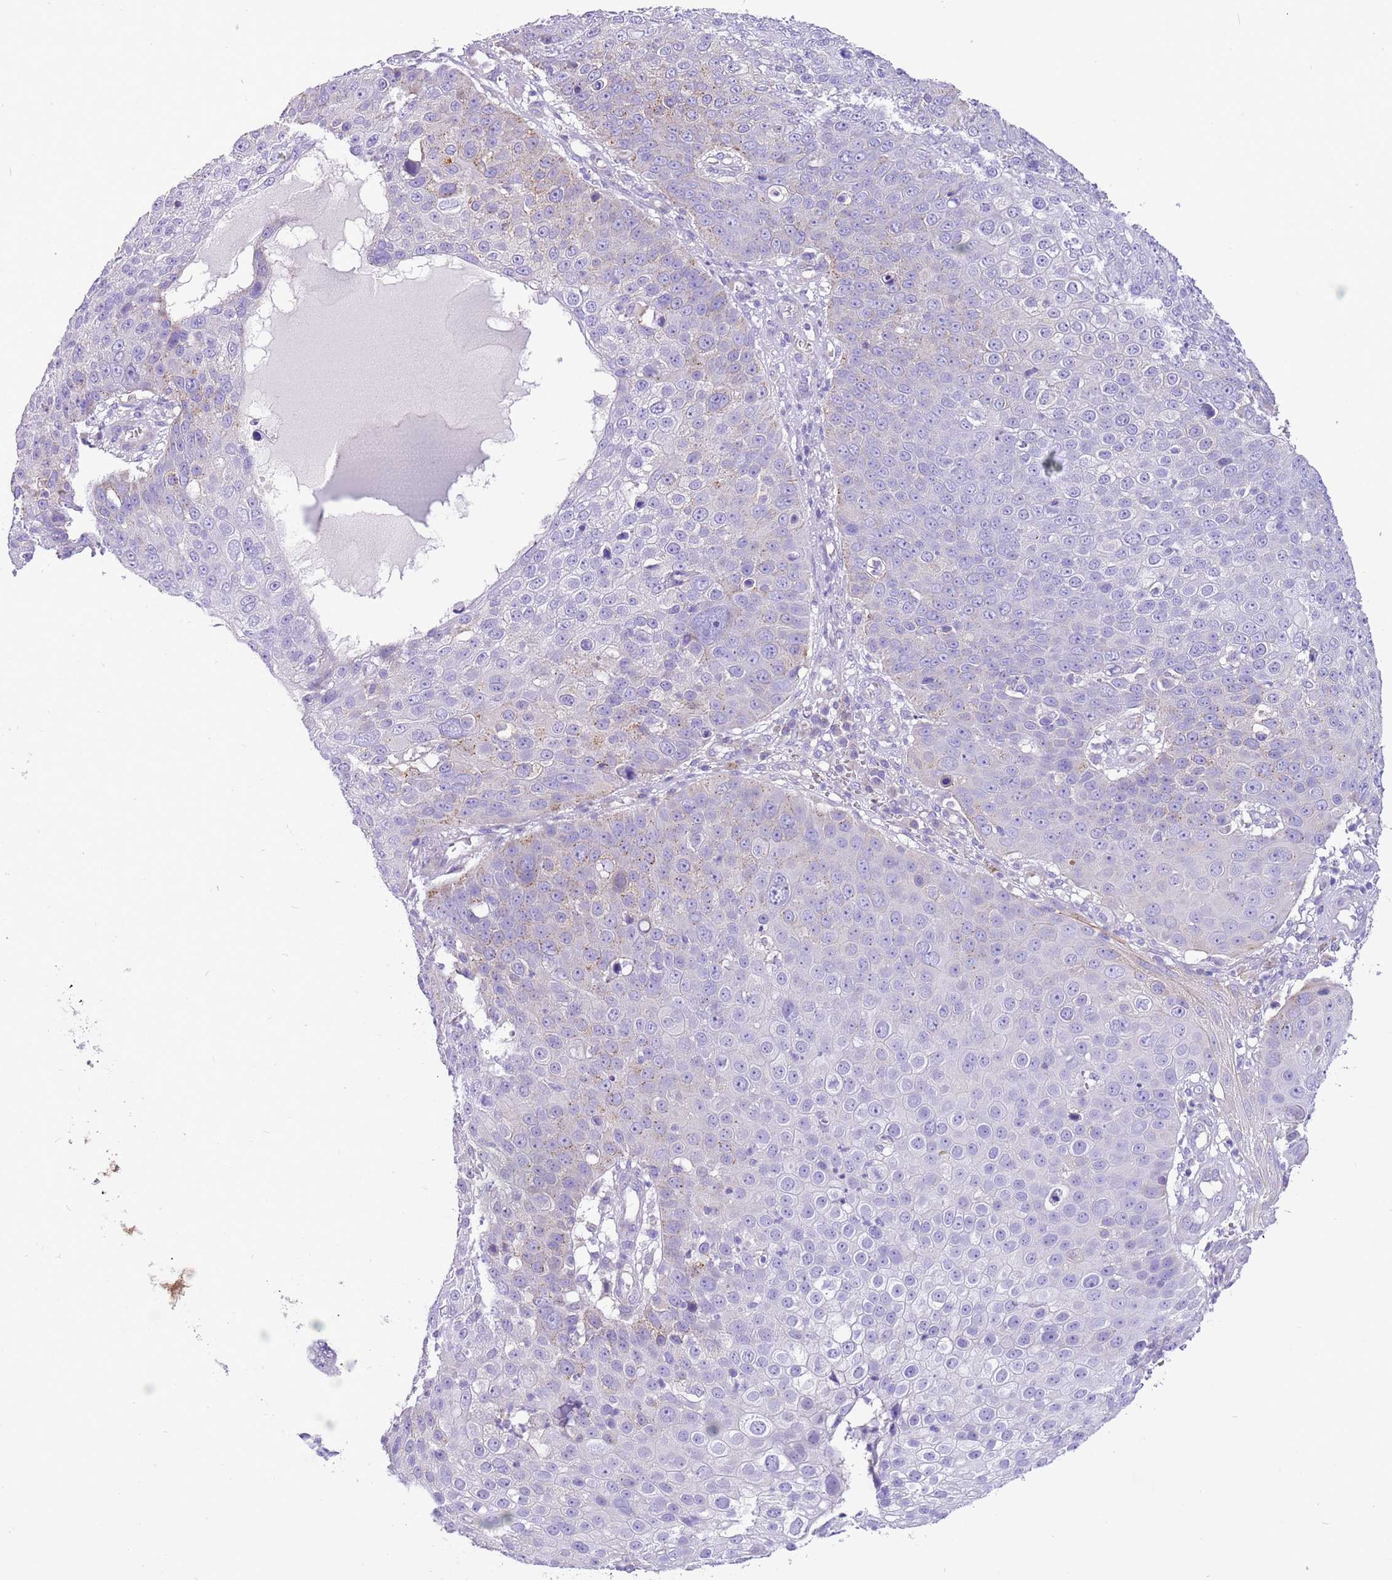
{"staining": {"intensity": "negative", "quantity": "none", "location": "none"}, "tissue": "skin cancer", "cell_type": "Tumor cells", "image_type": "cancer", "snomed": [{"axis": "morphology", "description": "Squamous cell carcinoma, NOS"}, {"axis": "topography", "description": "Skin"}], "caption": "Tumor cells are negative for brown protein staining in skin cancer (squamous cell carcinoma).", "gene": "KBTBD3", "patient": {"sex": "male", "age": 71}}